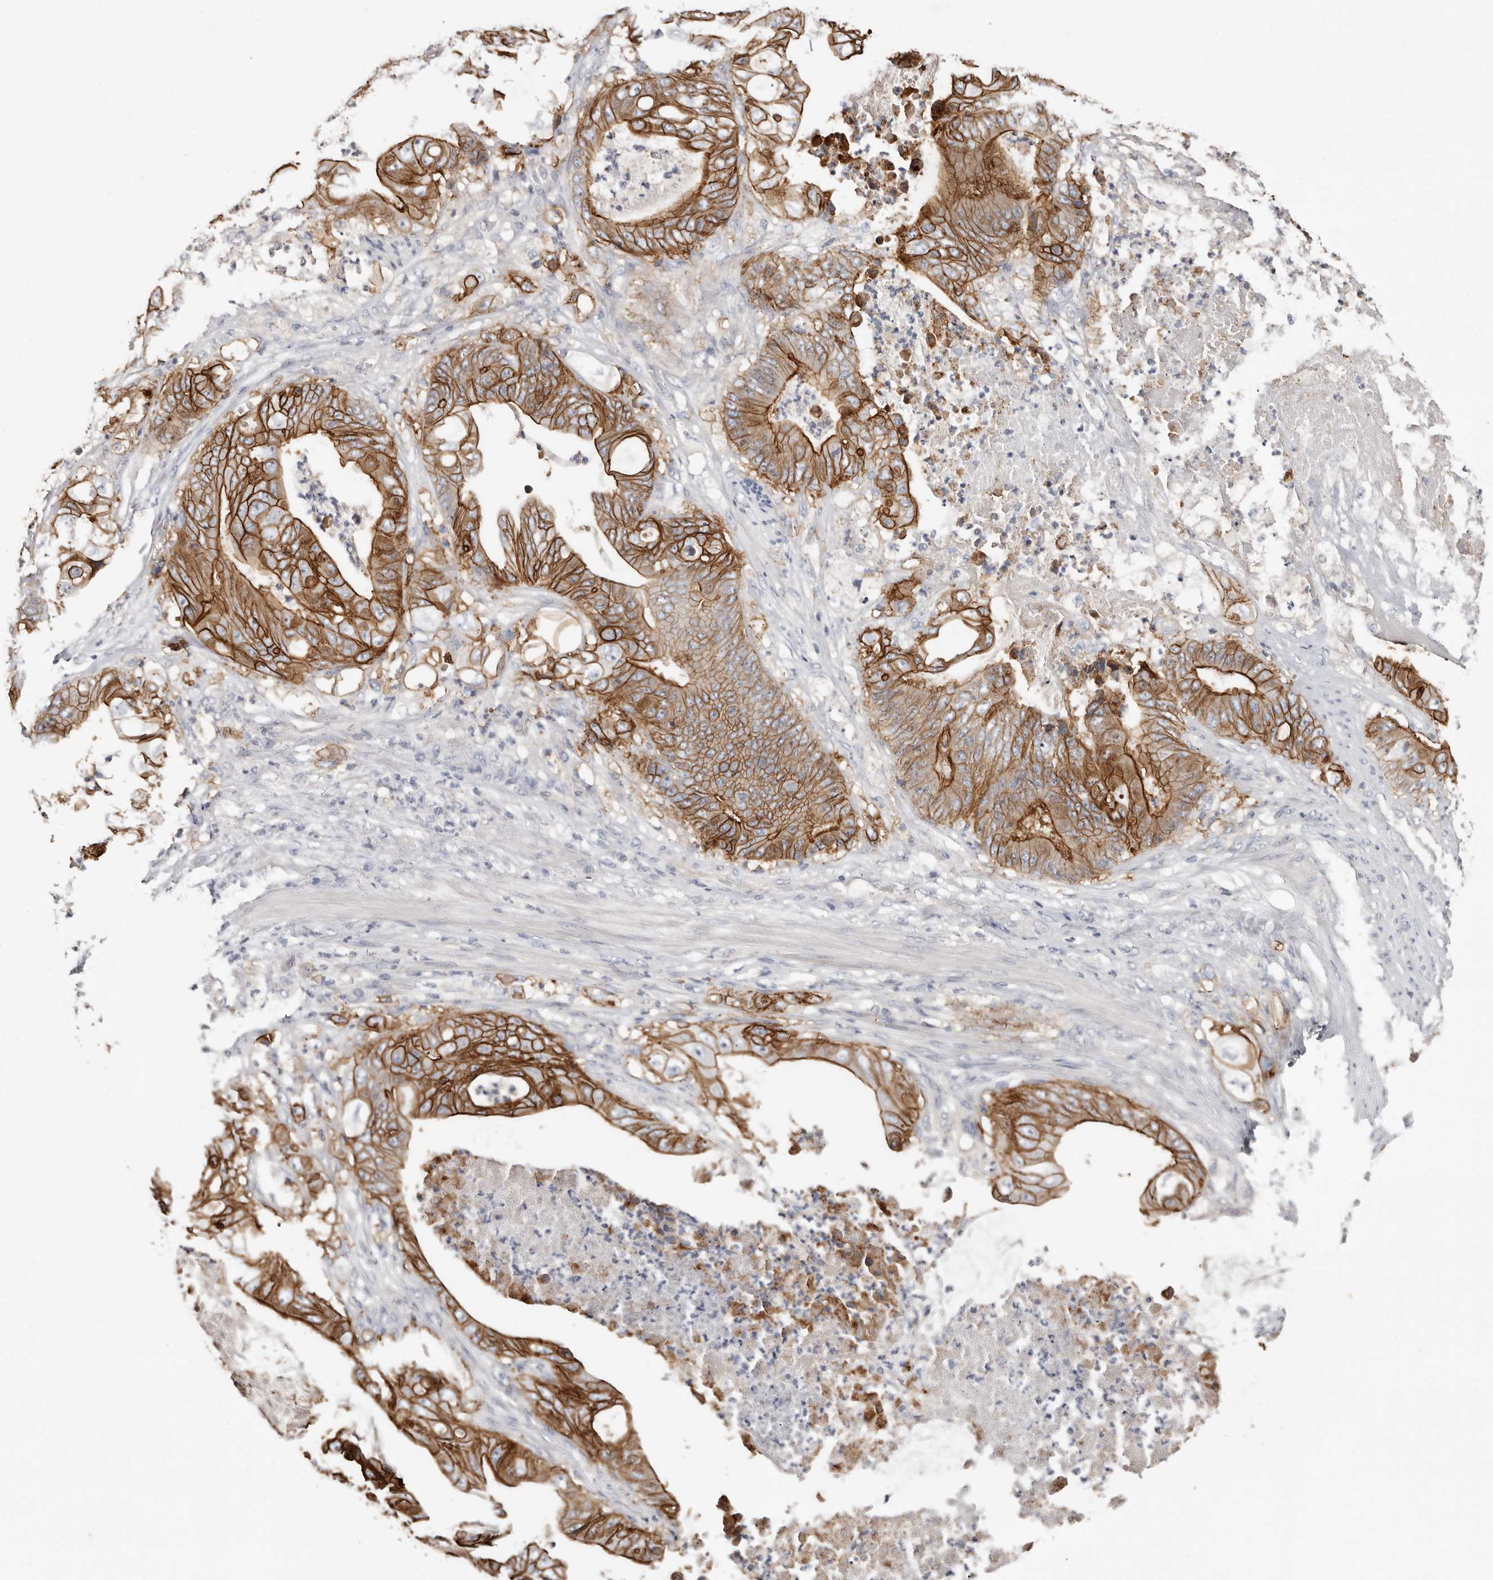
{"staining": {"intensity": "strong", "quantity": ">75%", "location": "cytoplasmic/membranous"}, "tissue": "stomach cancer", "cell_type": "Tumor cells", "image_type": "cancer", "snomed": [{"axis": "morphology", "description": "Adenocarcinoma, NOS"}, {"axis": "topography", "description": "Stomach"}], "caption": "Human stomach adenocarcinoma stained for a protein (brown) demonstrates strong cytoplasmic/membranous positive positivity in about >75% of tumor cells.", "gene": "S100A14", "patient": {"sex": "female", "age": 73}}